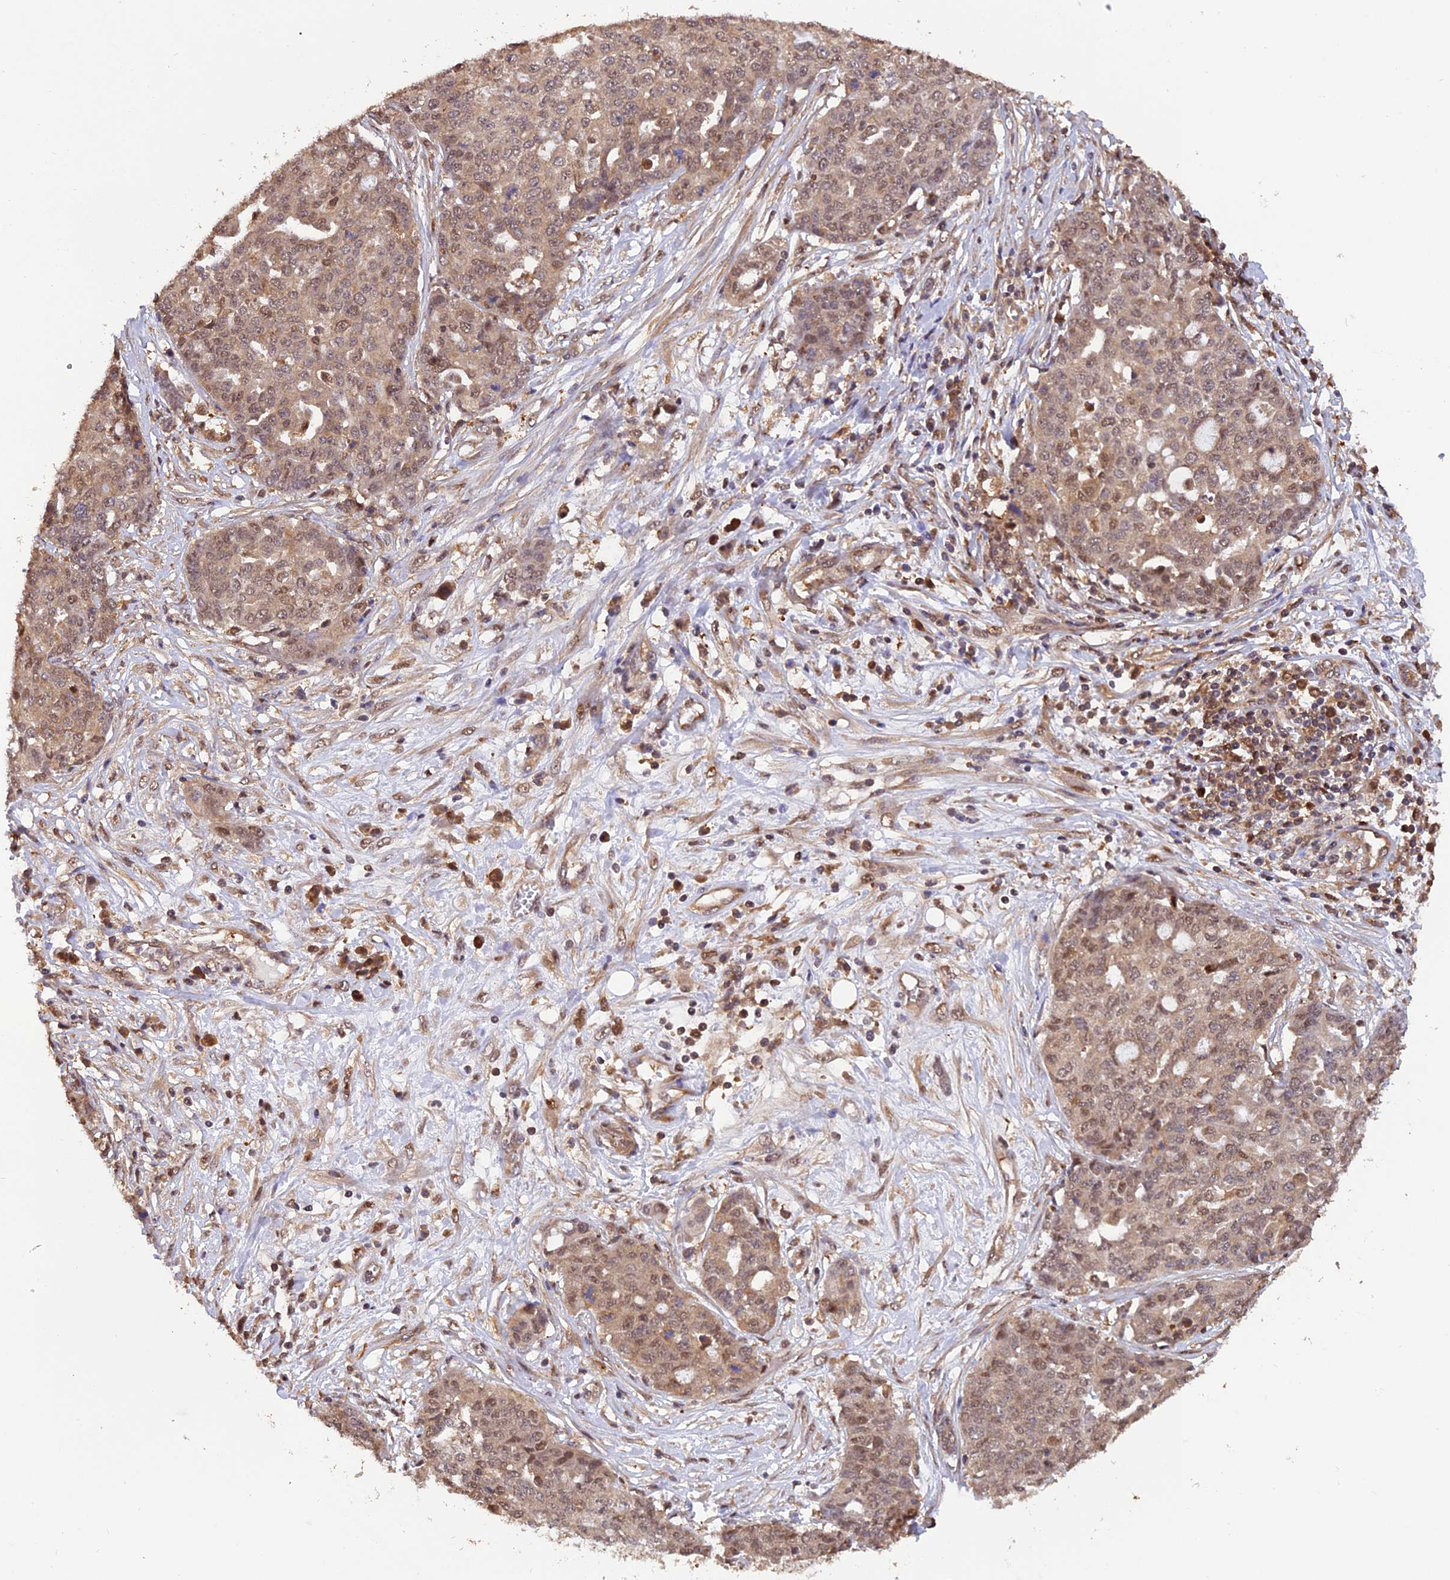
{"staining": {"intensity": "moderate", "quantity": ">75%", "location": "cytoplasmic/membranous,nuclear"}, "tissue": "ovarian cancer", "cell_type": "Tumor cells", "image_type": "cancer", "snomed": [{"axis": "morphology", "description": "Cystadenocarcinoma, serous, NOS"}, {"axis": "topography", "description": "Soft tissue"}, {"axis": "topography", "description": "Ovary"}], "caption": "Brown immunohistochemical staining in ovarian serous cystadenocarcinoma displays moderate cytoplasmic/membranous and nuclear positivity in about >75% of tumor cells.", "gene": "PSMB3", "patient": {"sex": "female", "age": 57}}